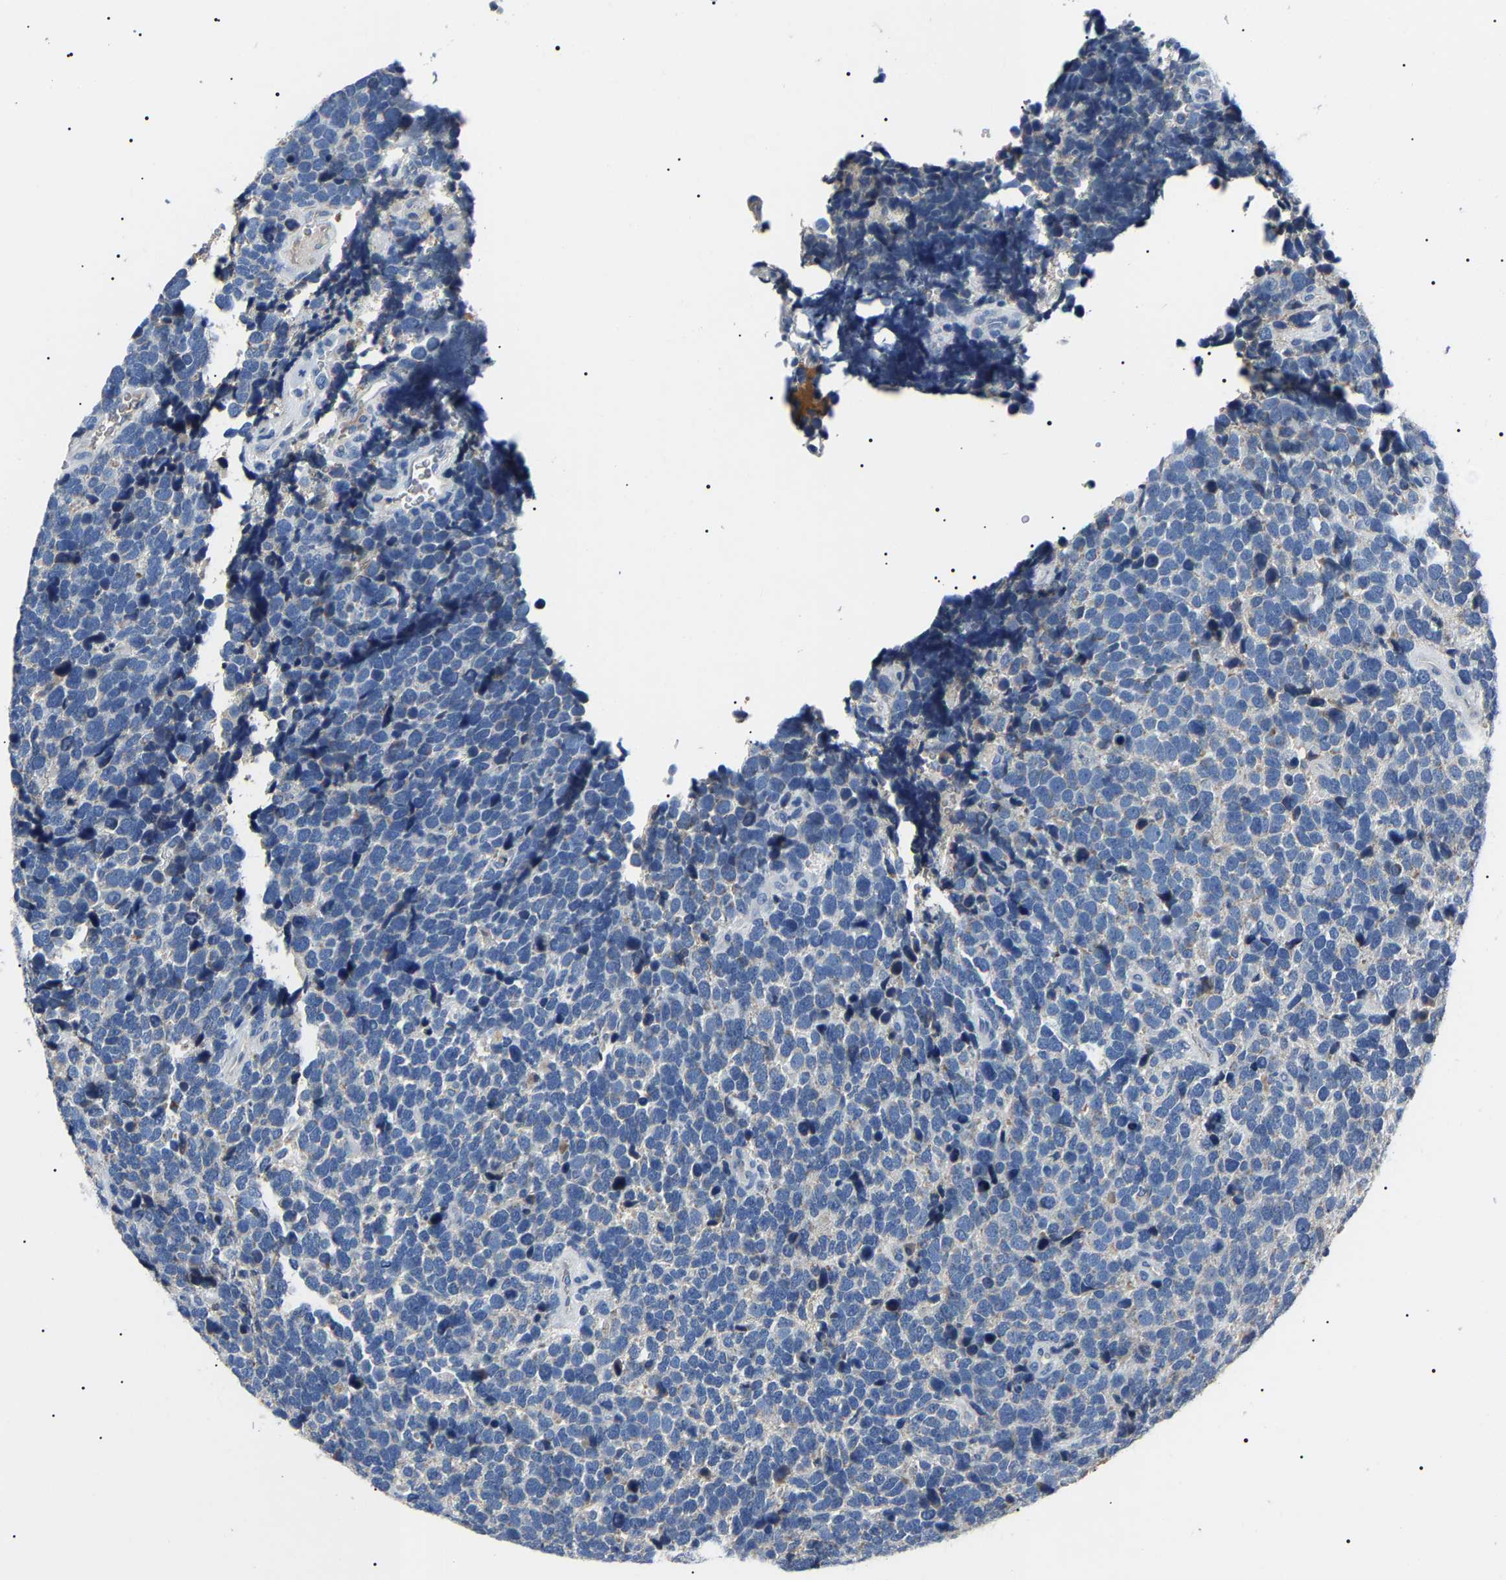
{"staining": {"intensity": "negative", "quantity": "none", "location": "none"}, "tissue": "urothelial cancer", "cell_type": "Tumor cells", "image_type": "cancer", "snomed": [{"axis": "morphology", "description": "Urothelial carcinoma, High grade"}, {"axis": "topography", "description": "Urinary bladder"}], "caption": "This image is of urothelial carcinoma (high-grade) stained with immunohistochemistry (IHC) to label a protein in brown with the nuclei are counter-stained blue. There is no expression in tumor cells. (Immunohistochemistry (ihc), brightfield microscopy, high magnification).", "gene": "KLK15", "patient": {"sex": "female", "age": 82}}